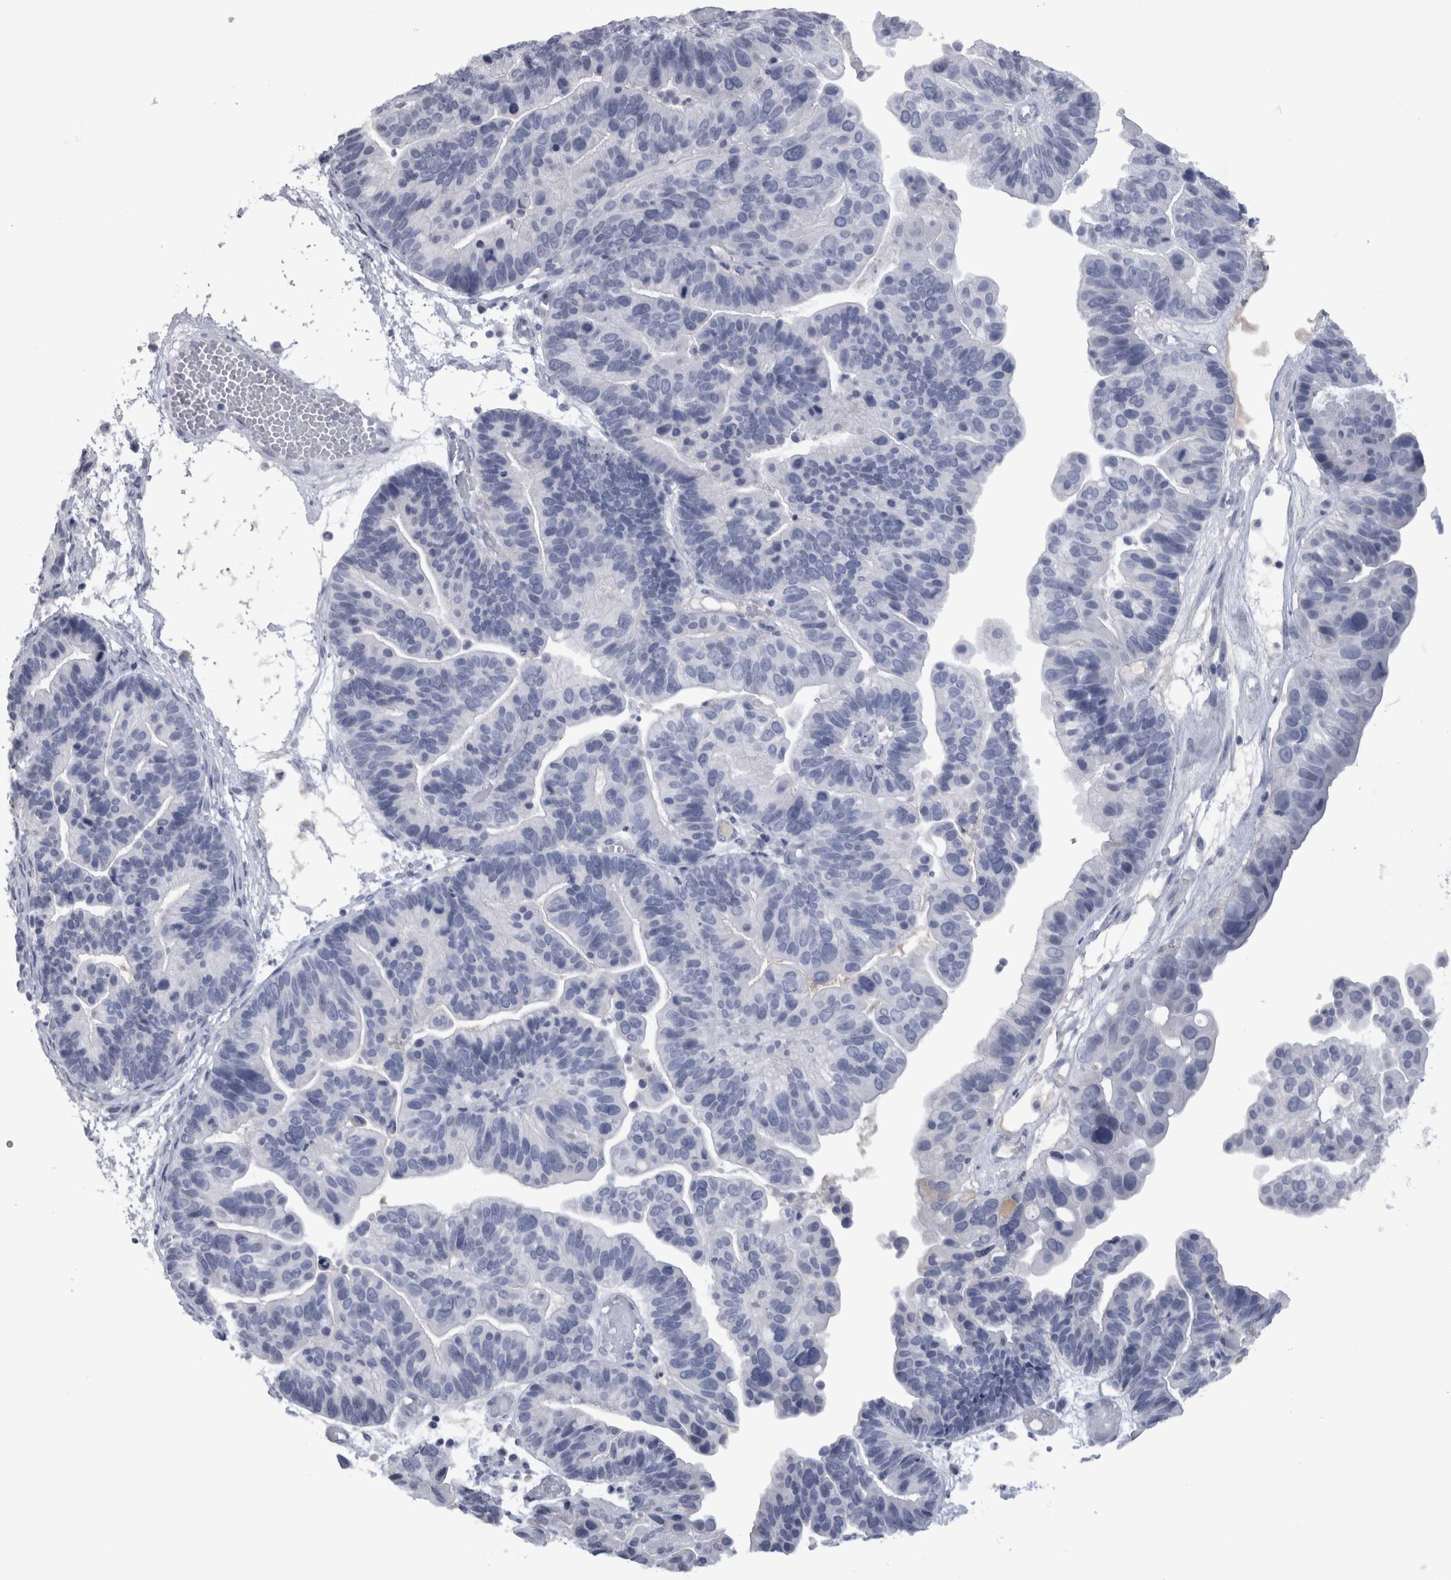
{"staining": {"intensity": "negative", "quantity": "none", "location": "none"}, "tissue": "ovarian cancer", "cell_type": "Tumor cells", "image_type": "cancer", "snomed": [{"axis": "morphology", "description": "Cystadenocarcinoma, serous, NOS"}, {"axis": "topography", "description": "Ovary"}], "caption": "This is an immunohistochemistry image of human ovarian cancer (serous cystadenocarcinoma). There is no expression in tumor cells.", "gene": "PAX5", "patient": {"sex": "female", "age": 56}}